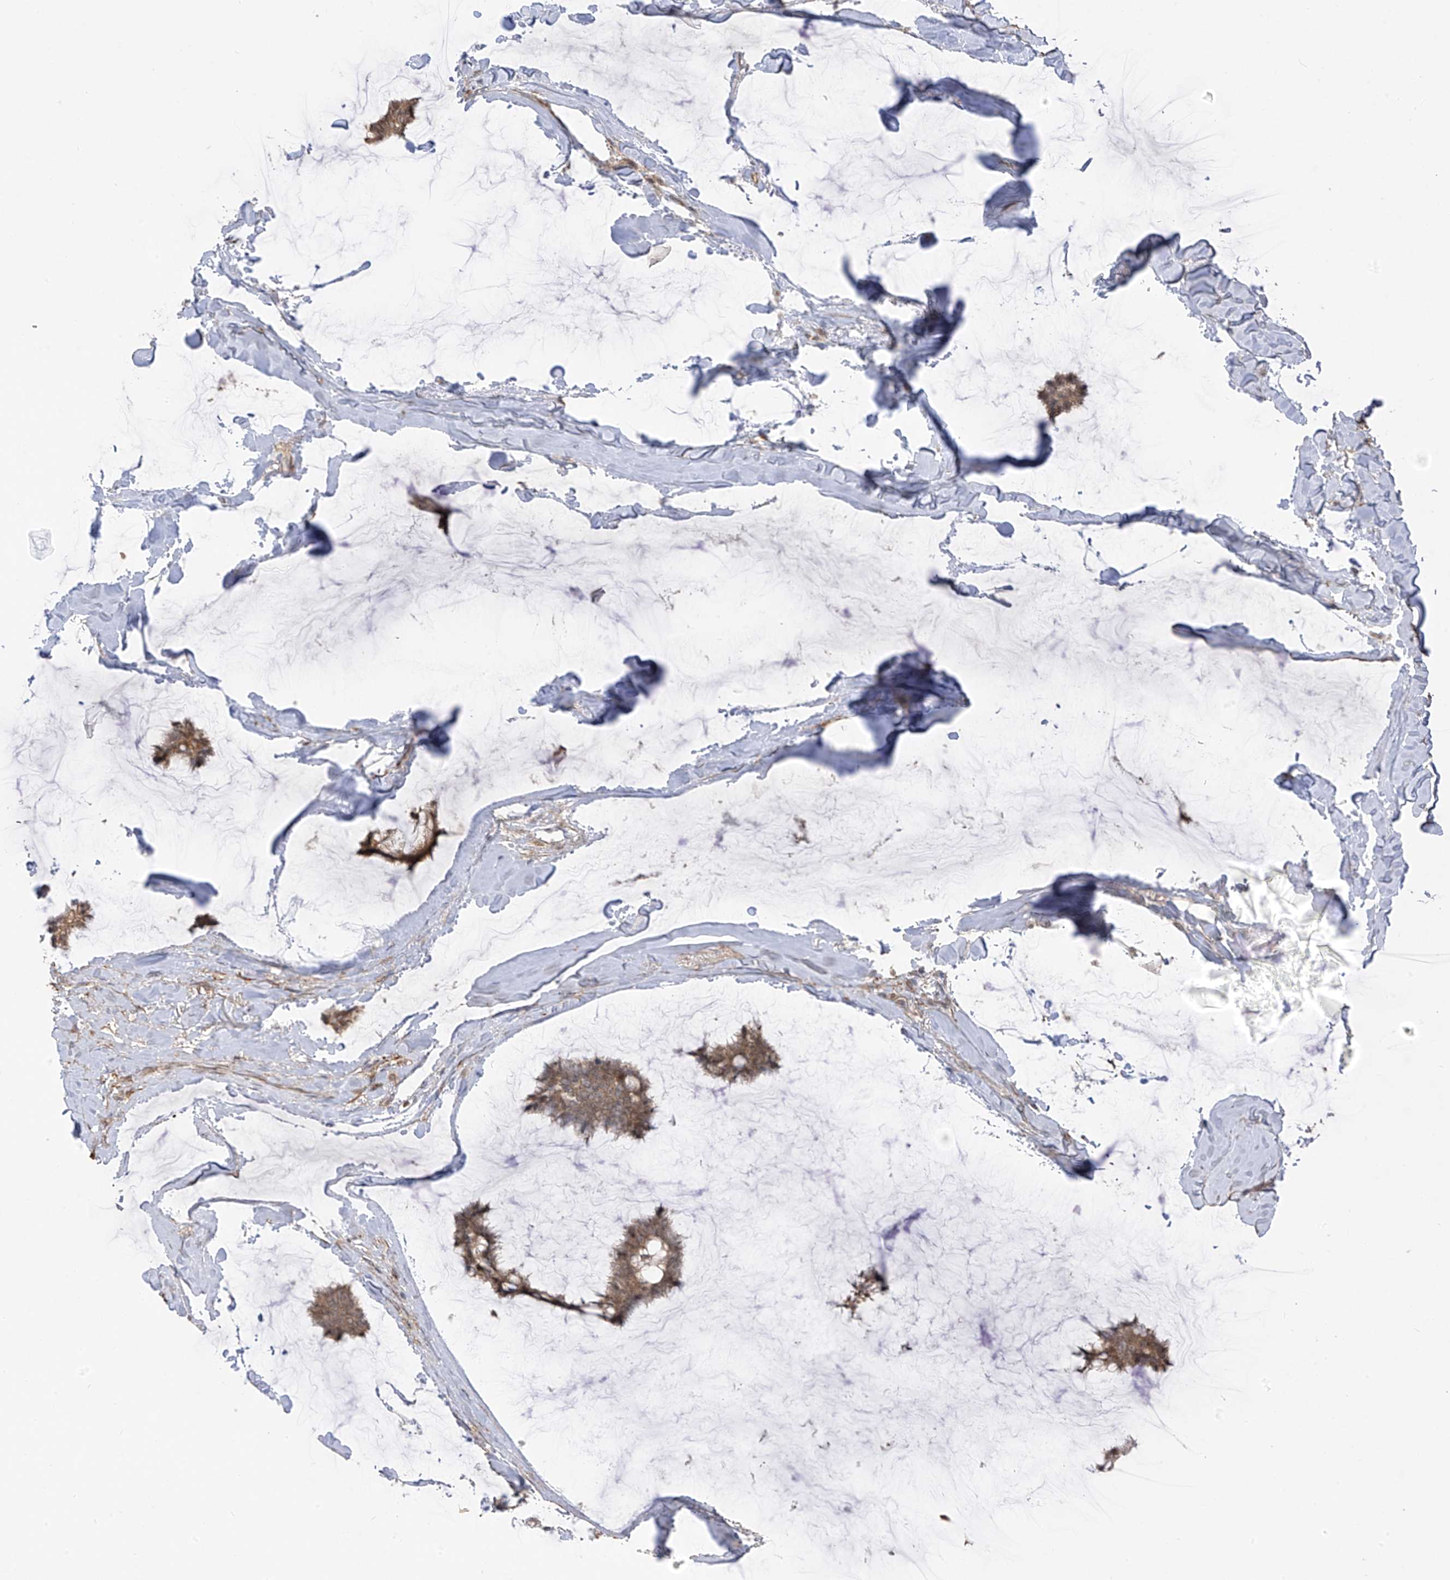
{"staining": {"intensity": "moderate", "quantity": ">75%", "location": "cytoplasmic/membranous"}, "tissue": "breast cancer", "cell_type": "Tumor cells", "image_type": "cancer", "snomed": [{"axis": "morphology", "description": "Duct carcinoma"}, {"axis": "topography", "description": "Breast"}], "caption": "A brown stain labels moderate cytoplasmic/membranous staining of a protein in human infiltrating ductal carcinoma (breast) tumor cells.", "gene": "PDE11A", "patient": {"sex": "female", "age": 93}}